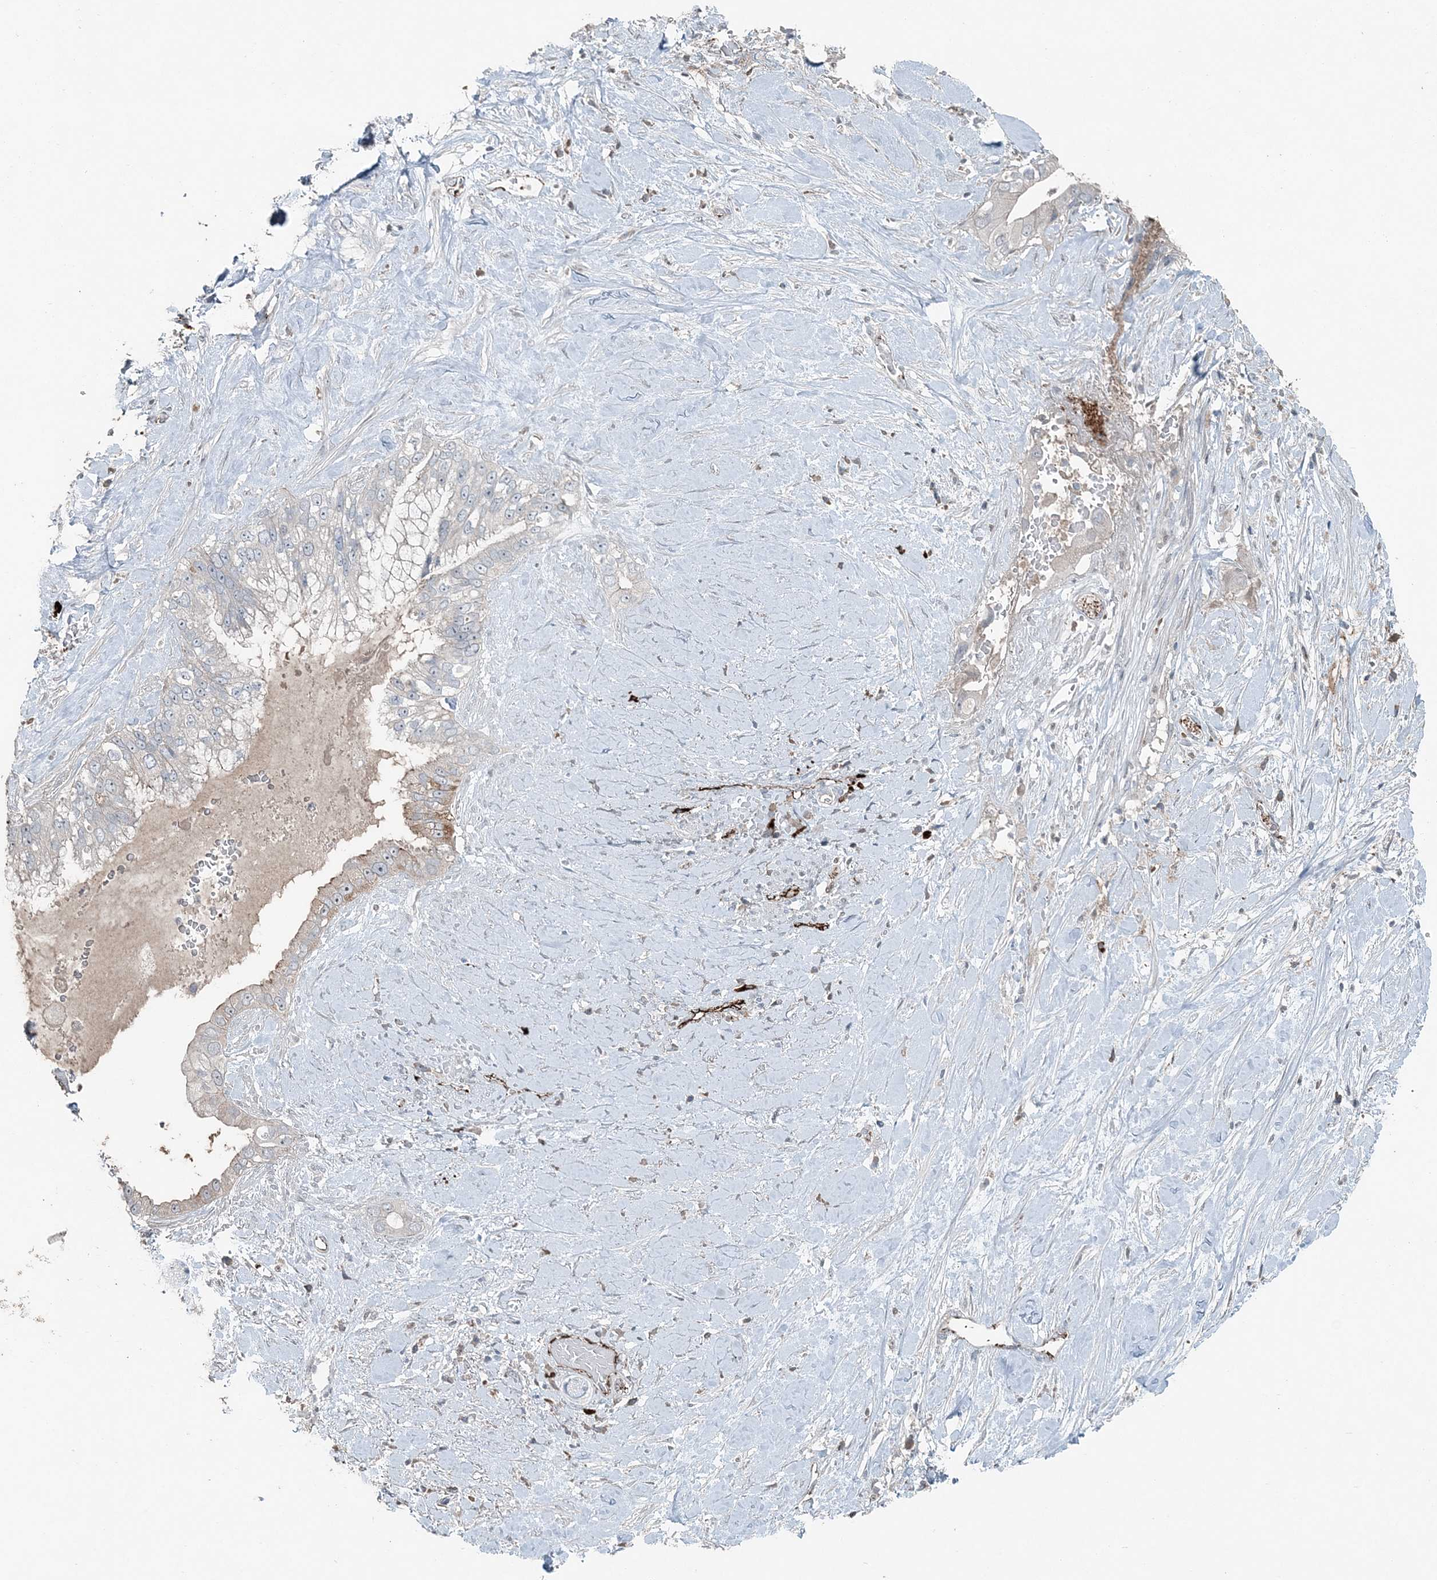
{"staining": {"intensity": "weak", "quantity": "<25%", "location": "cytoplasmic/membranous"}, "tissue": "pancreatic cancer", "cell_type": "Tumor cells", "image_type": "cancer", "snomed": [{"axis": "morphology", "description": "Inflammation, NOS"}, {"axis": "morphology", "description": "Adenocarcinoma, NOS"}, {"axis": "topography", "description": "Pancreas"}], "caption": "Tumor cells show no significant protein positivity in pancreatic adenocarcinoma.", "gene": "ELOVL7", "patient": {"sex": "female", "age": 56}}